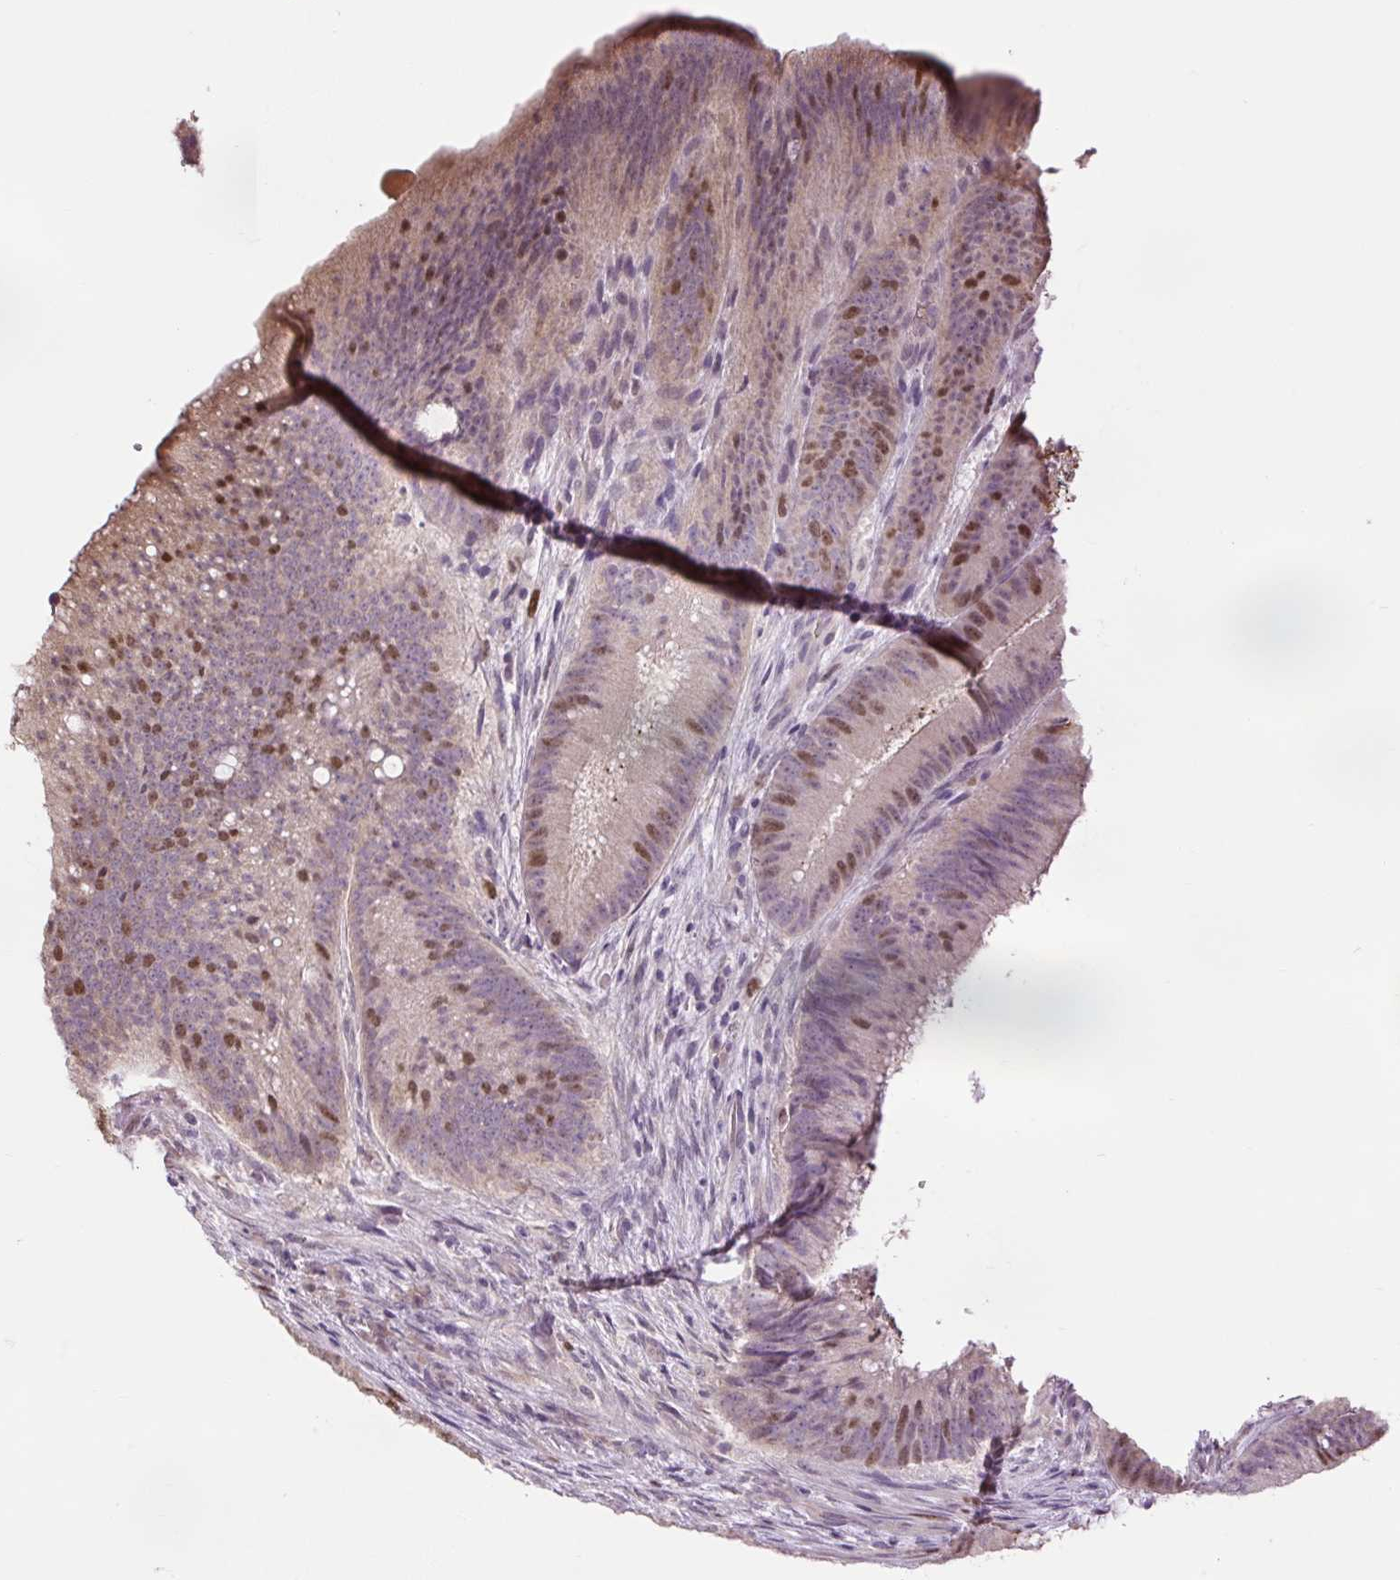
{"staining": {"intensity": "moderate", "quantity": "25%-75%", "location": "cytoplasmic/membranous,nuclear"}, "tissue": "colorectal cancer", "cell_type": "Tumor cells", "image_type": "cancer", "snomed": [{"axis": "morphology", "description": "Adenocarcinoma, NOS"}, {"axis": "topography", "description": "Colon"}], "caption": "Tumor cells demonstrate medium levels of moderate cytoplasmic/membranous and nuclear staining in about 25%-75% of cells in human colorectal cancer. (DAB (3,3'-diaminobenzidine) IHC, brown staining for protein, blue staining for nuclei).", "gene": "RACGAP1", "patient": {"sex": "female", "age": 43}}